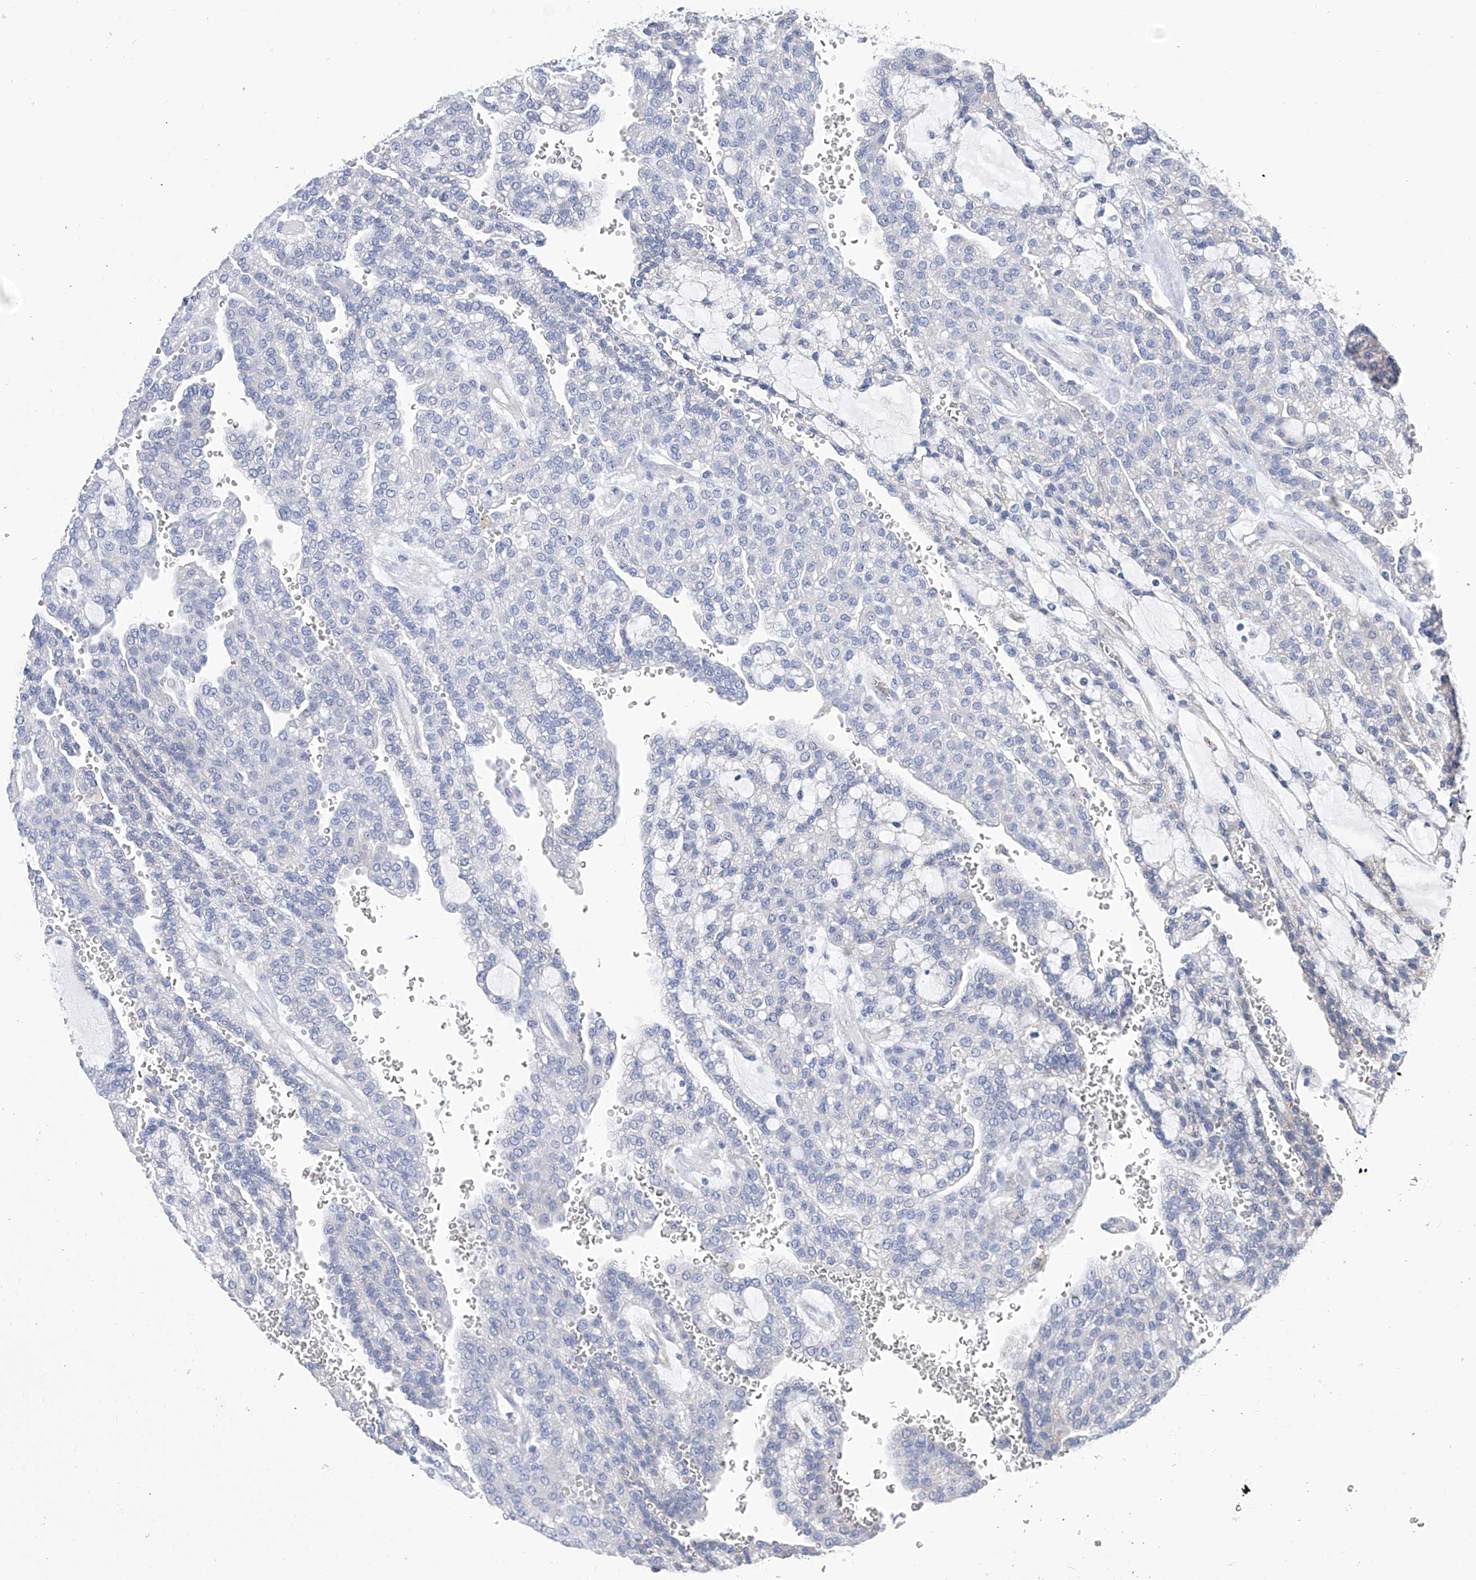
{"staining": {"intensity": "negative", "quantity": "none", "location": "none"}, "tissue": "renal cancer", "cell_type": "Tumor cells", "image_type": "cancer", "snomed": [{"axis": "morphology", "description": "Adenocarcinoma, NOS"}, {"axis": "topography", "description": "Kidney"}], "caption": "Renal adenocarcinoma stained for a protein using IHC reveals no staining tumor cells.", "gene": "SMS", "patient": {"sex": "male", "age": 63}}